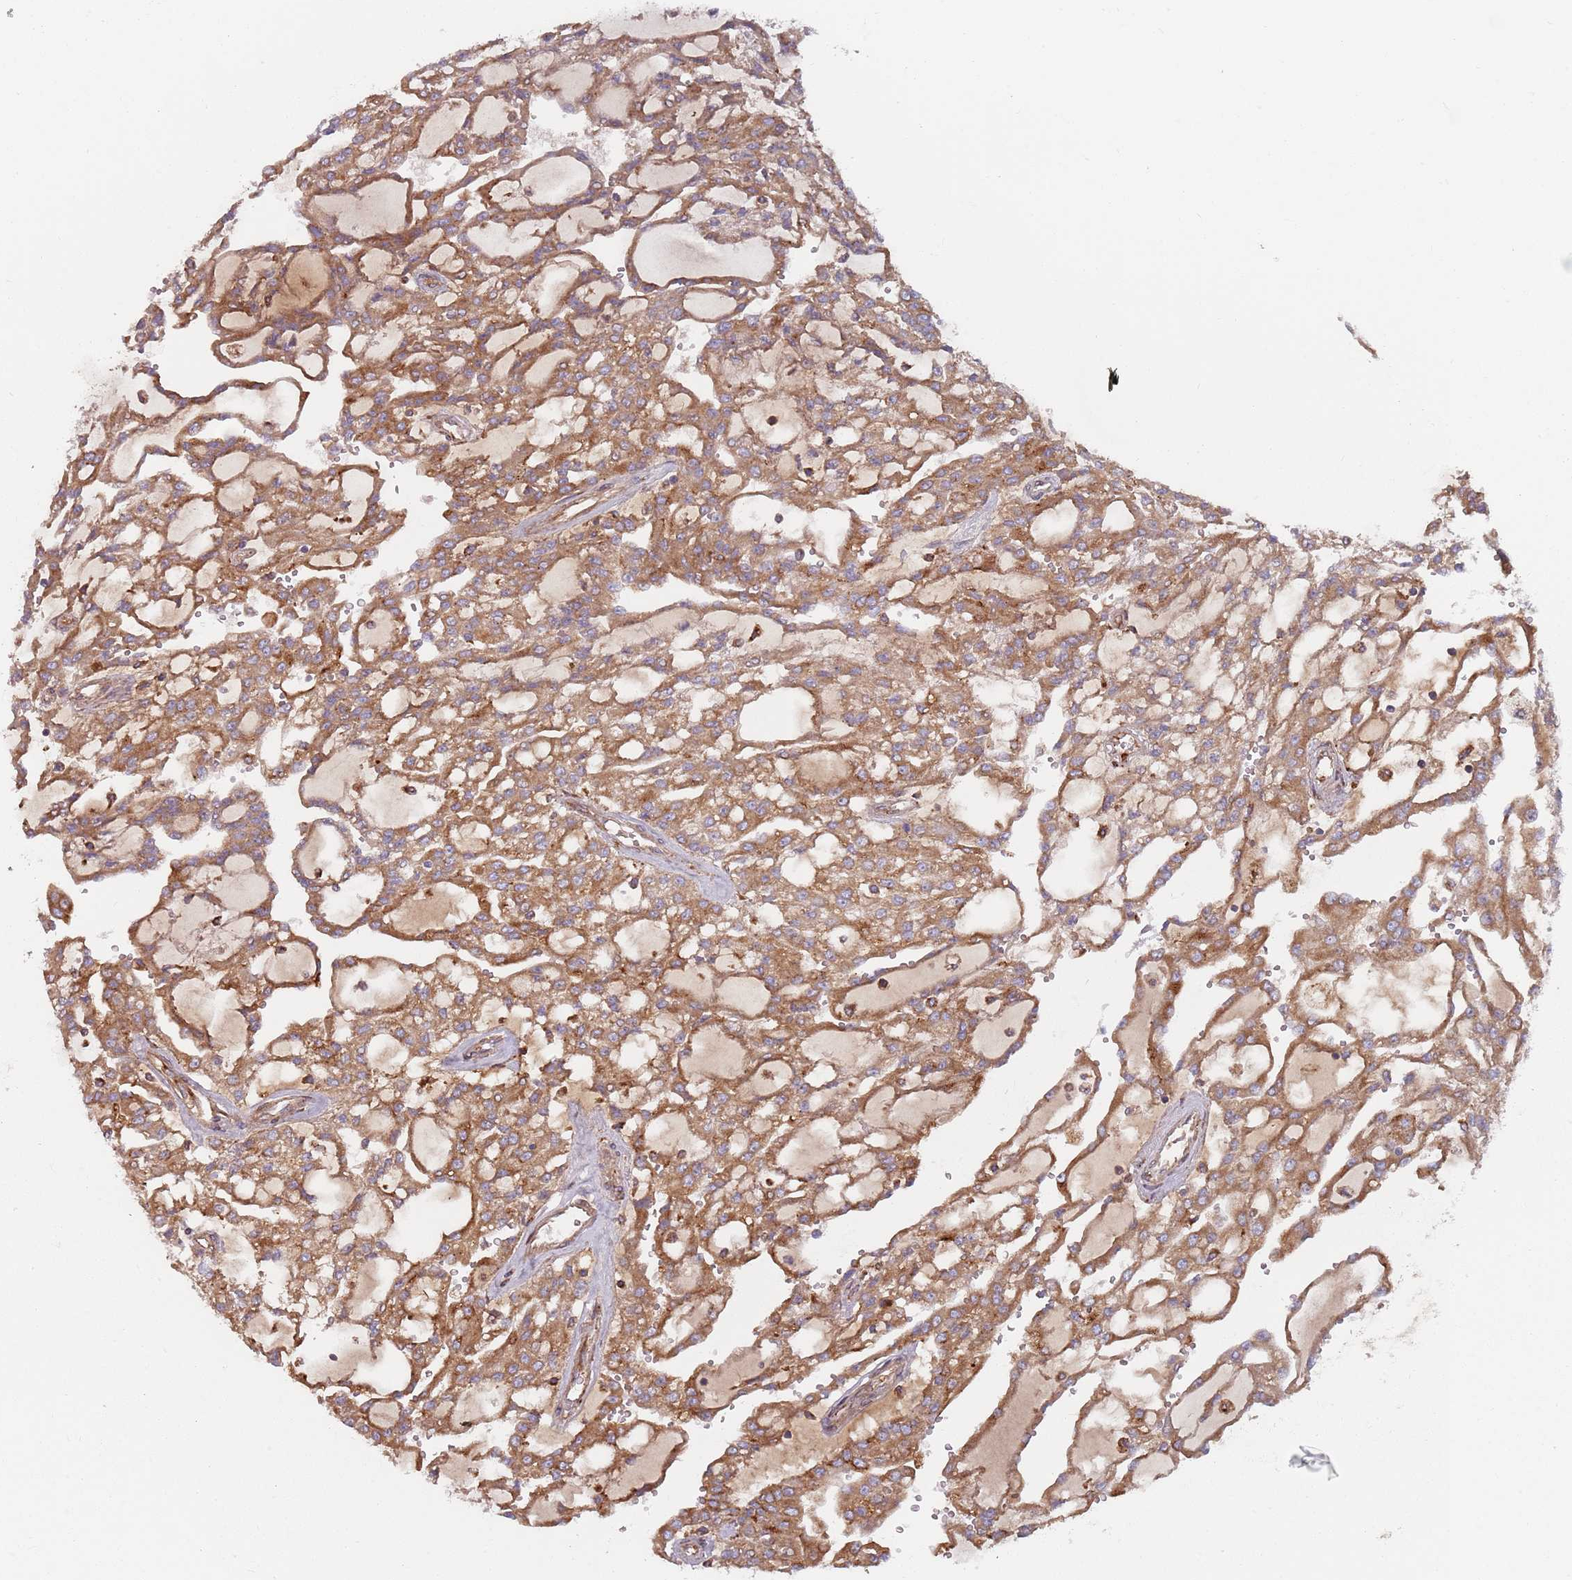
{"staining": {"intensity": "moderate", "quantity": ">75%", "location": "cytoplasmic/membranous"}, "tissue": "renal cancer", "cell_type": "Tumor cells", "image_type": "cancer", "snomed": [{"axis": "morphology", "description": "Adenocarcinoma, NOS"}, {"axis": "topography", "description": "Kidney"}], "caption": "Immunohistochemical staining of renal adenocarcinoma exhibits medium levels of moderate cytoplasmic/membranous expression in approximately >75% of tumor cells.", "gene": "SPDL1", "patient": {"sex": "male", "age": 63}}